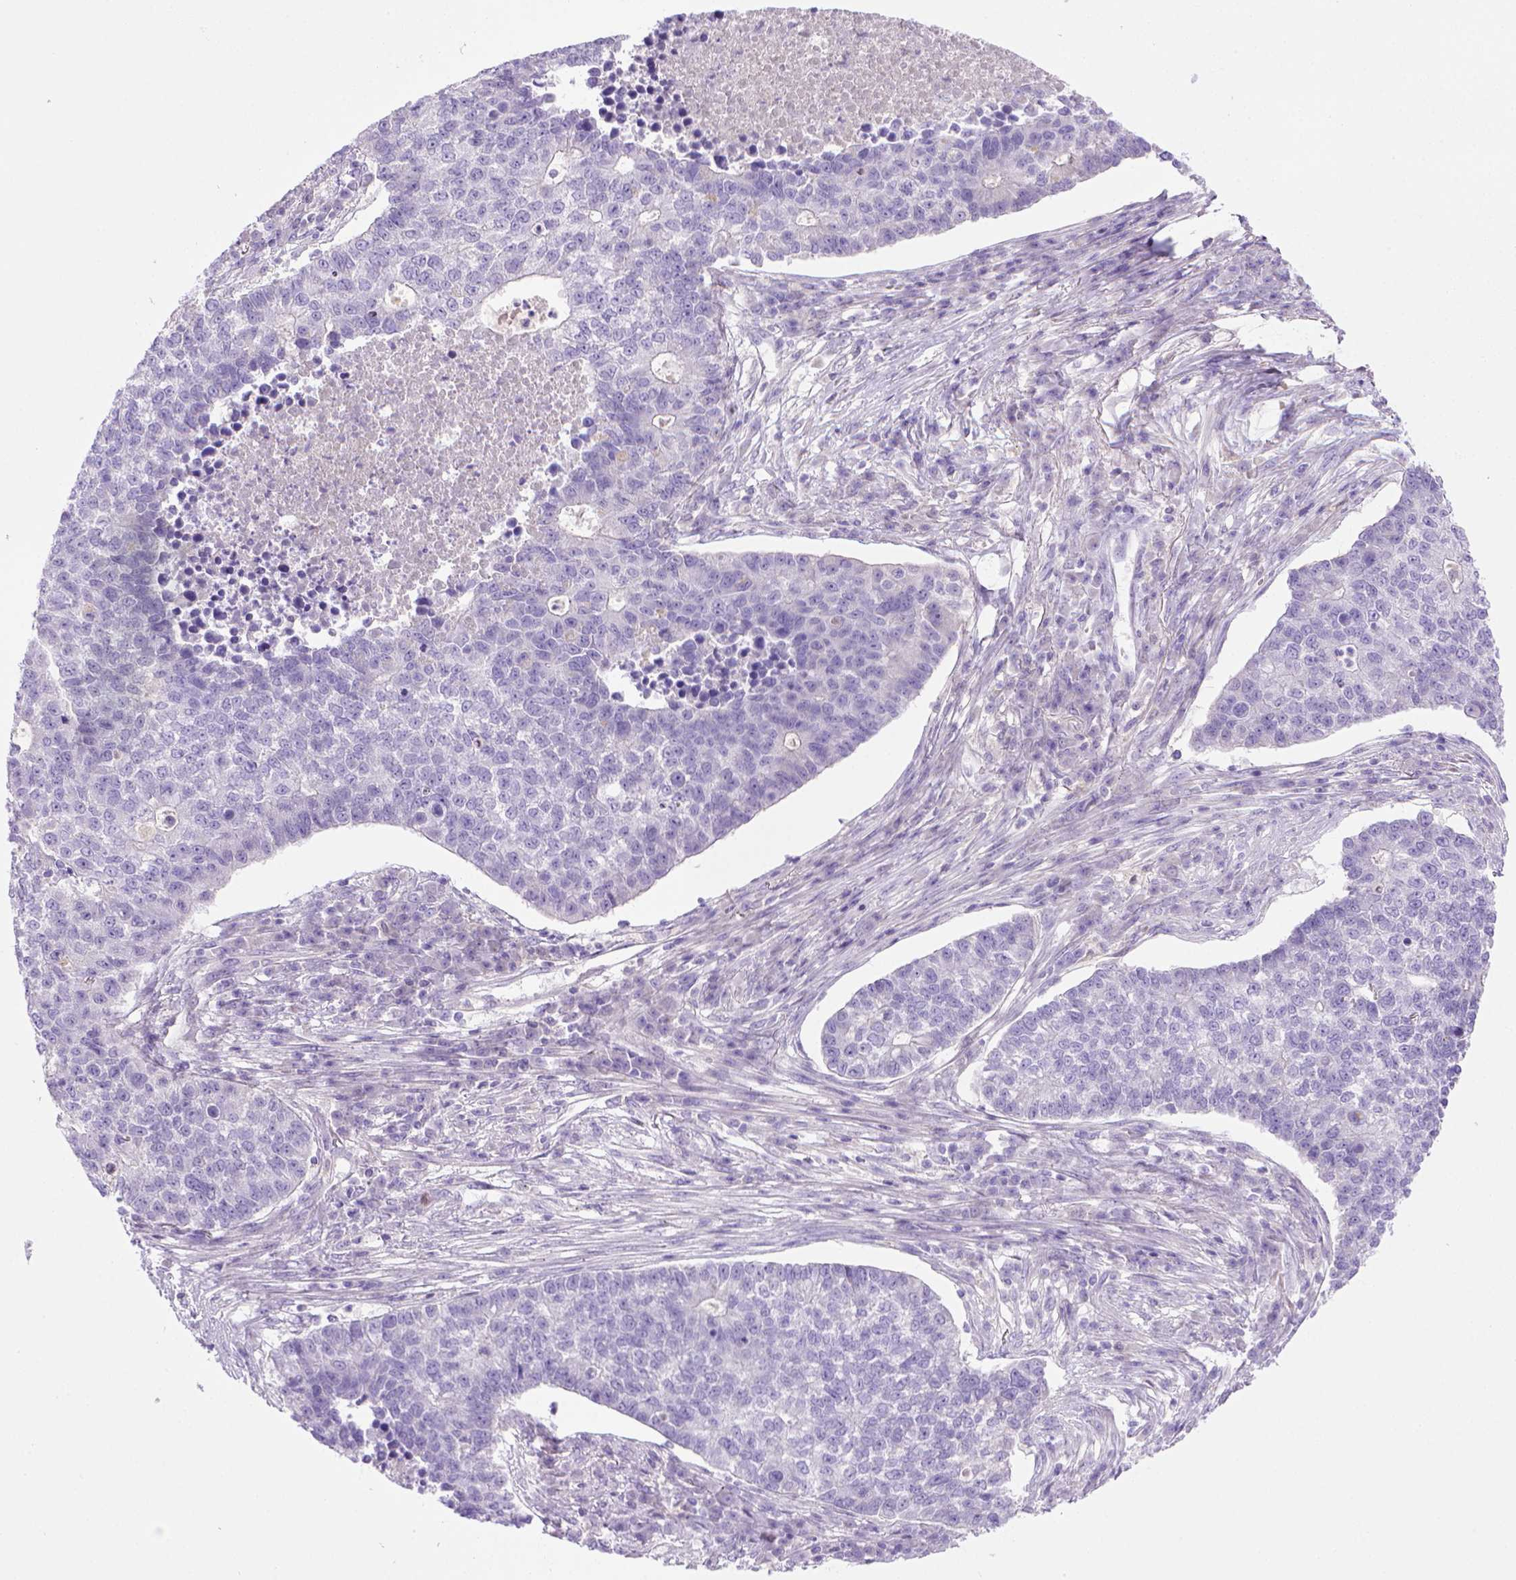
{"staining": {"intensity": "negative", "quantity": "none", "location": "none"}, "tissue": "lung cancer", "cell_type": "Tumor cells", "image_type": "cancer", "snomed": [{"axis": "morphology", "description": "Adenocarcinoma, NOS"}, {"axis": "topography", "description": "Lung"}], "caption": "This is an immunohistochemistry (IHC) image of human lung cancer. There is no positivity in tumor cells.", "gene": "BAAT", "patient": {"sex": "male", "age": 57}}